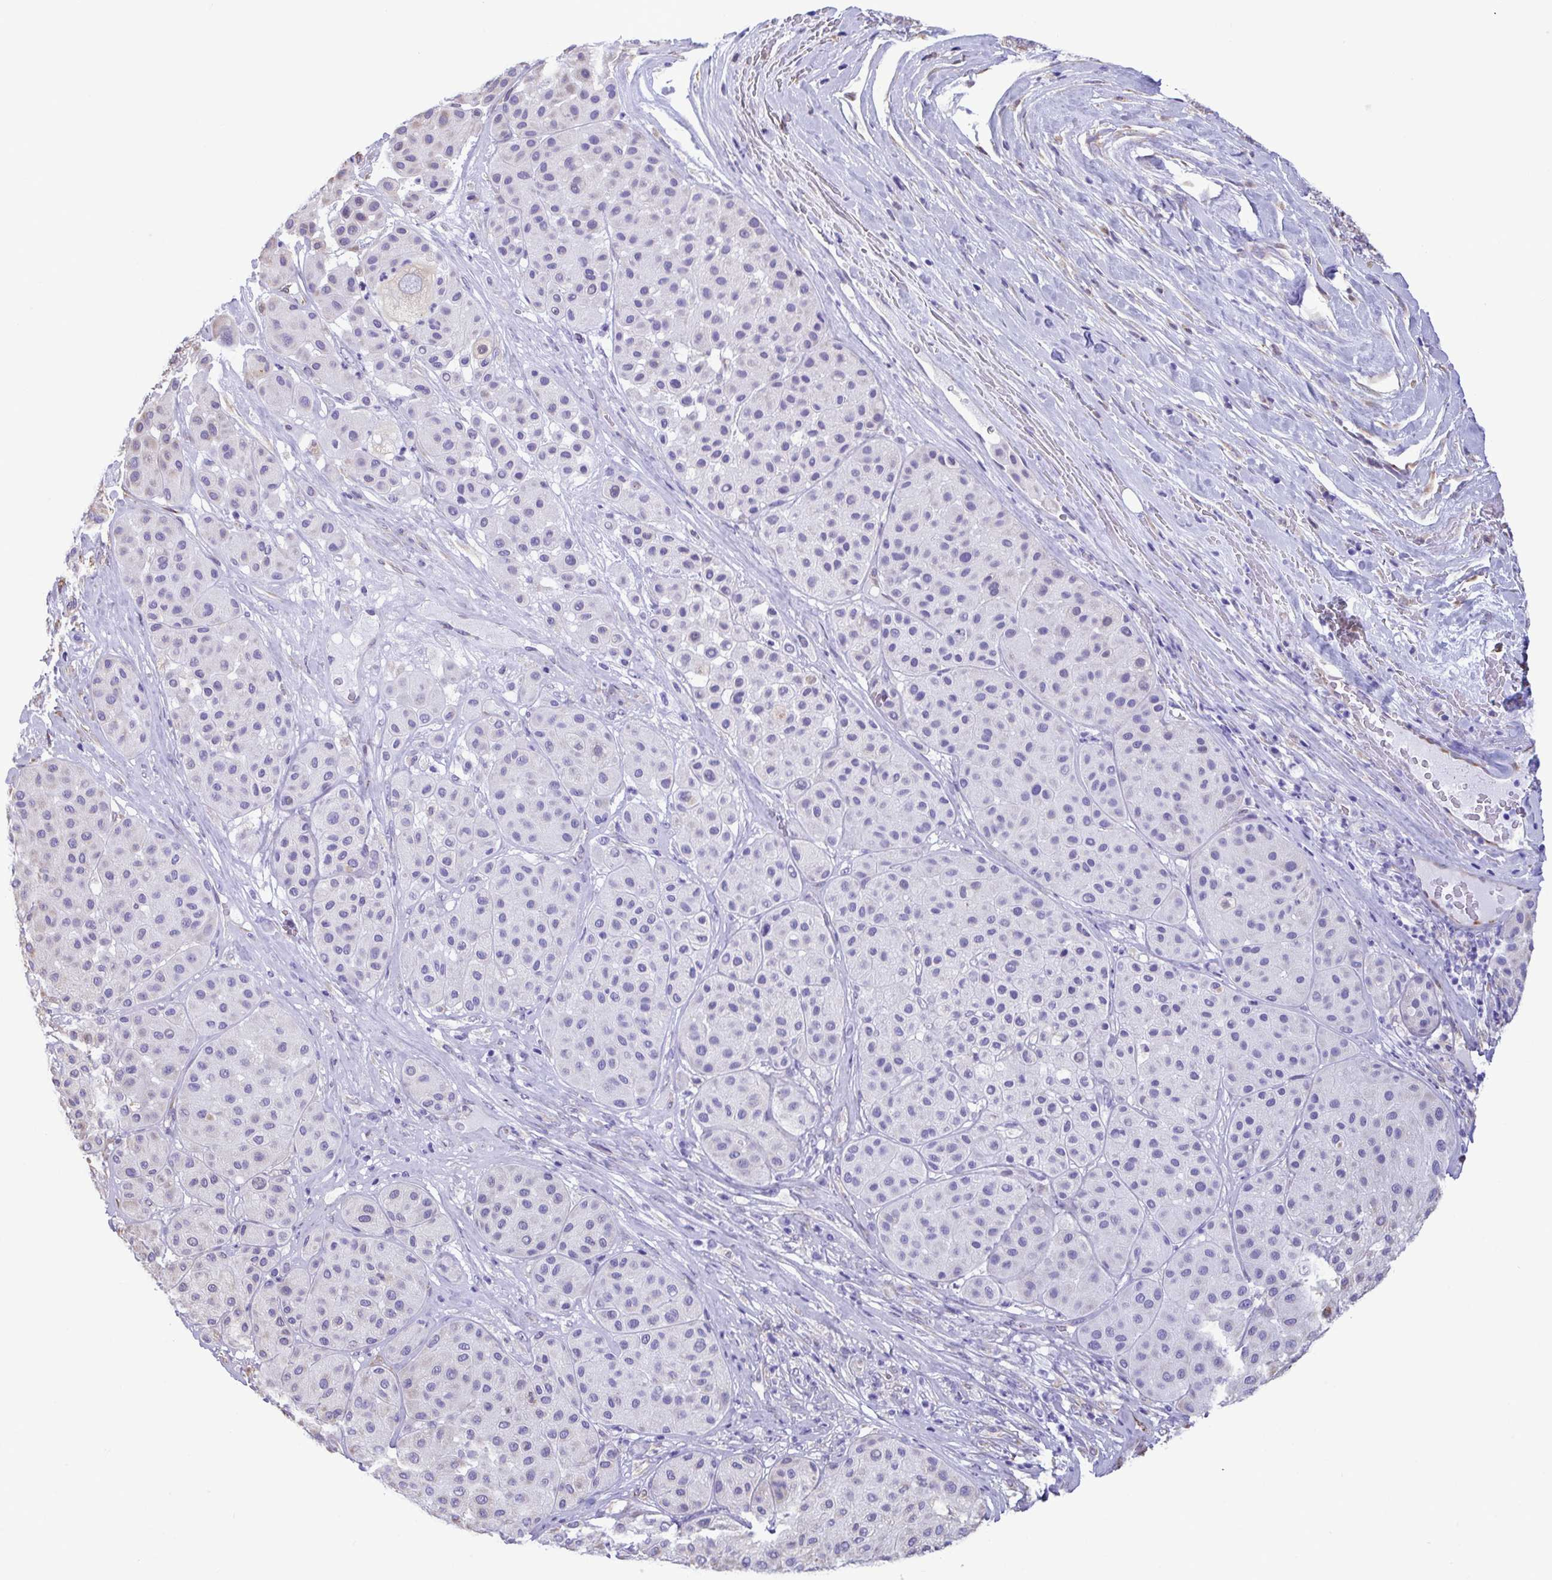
{"staining": {"intensity": "moderate", "quantity": "25%-75%", "location": "cytoplasmic/membranous"}, "tissue": "melanoma", "cell_type": "Tumor cells", "image_type": "cancer", "snomed": [{"axis": "morphology", "description": "Malignant melanoma, Metastatic site"}, {"axis": "topography", "description": "Smooth muscle"}], "caption": "Malignant melanoma (metastatic site) stained for a protein (brown) shows moderate cytoplasmic/membranous positive staining in about 25%-75% of tumor cells.", "gene": "ASPH", "patient": {"sex": "male", "age": 41}}